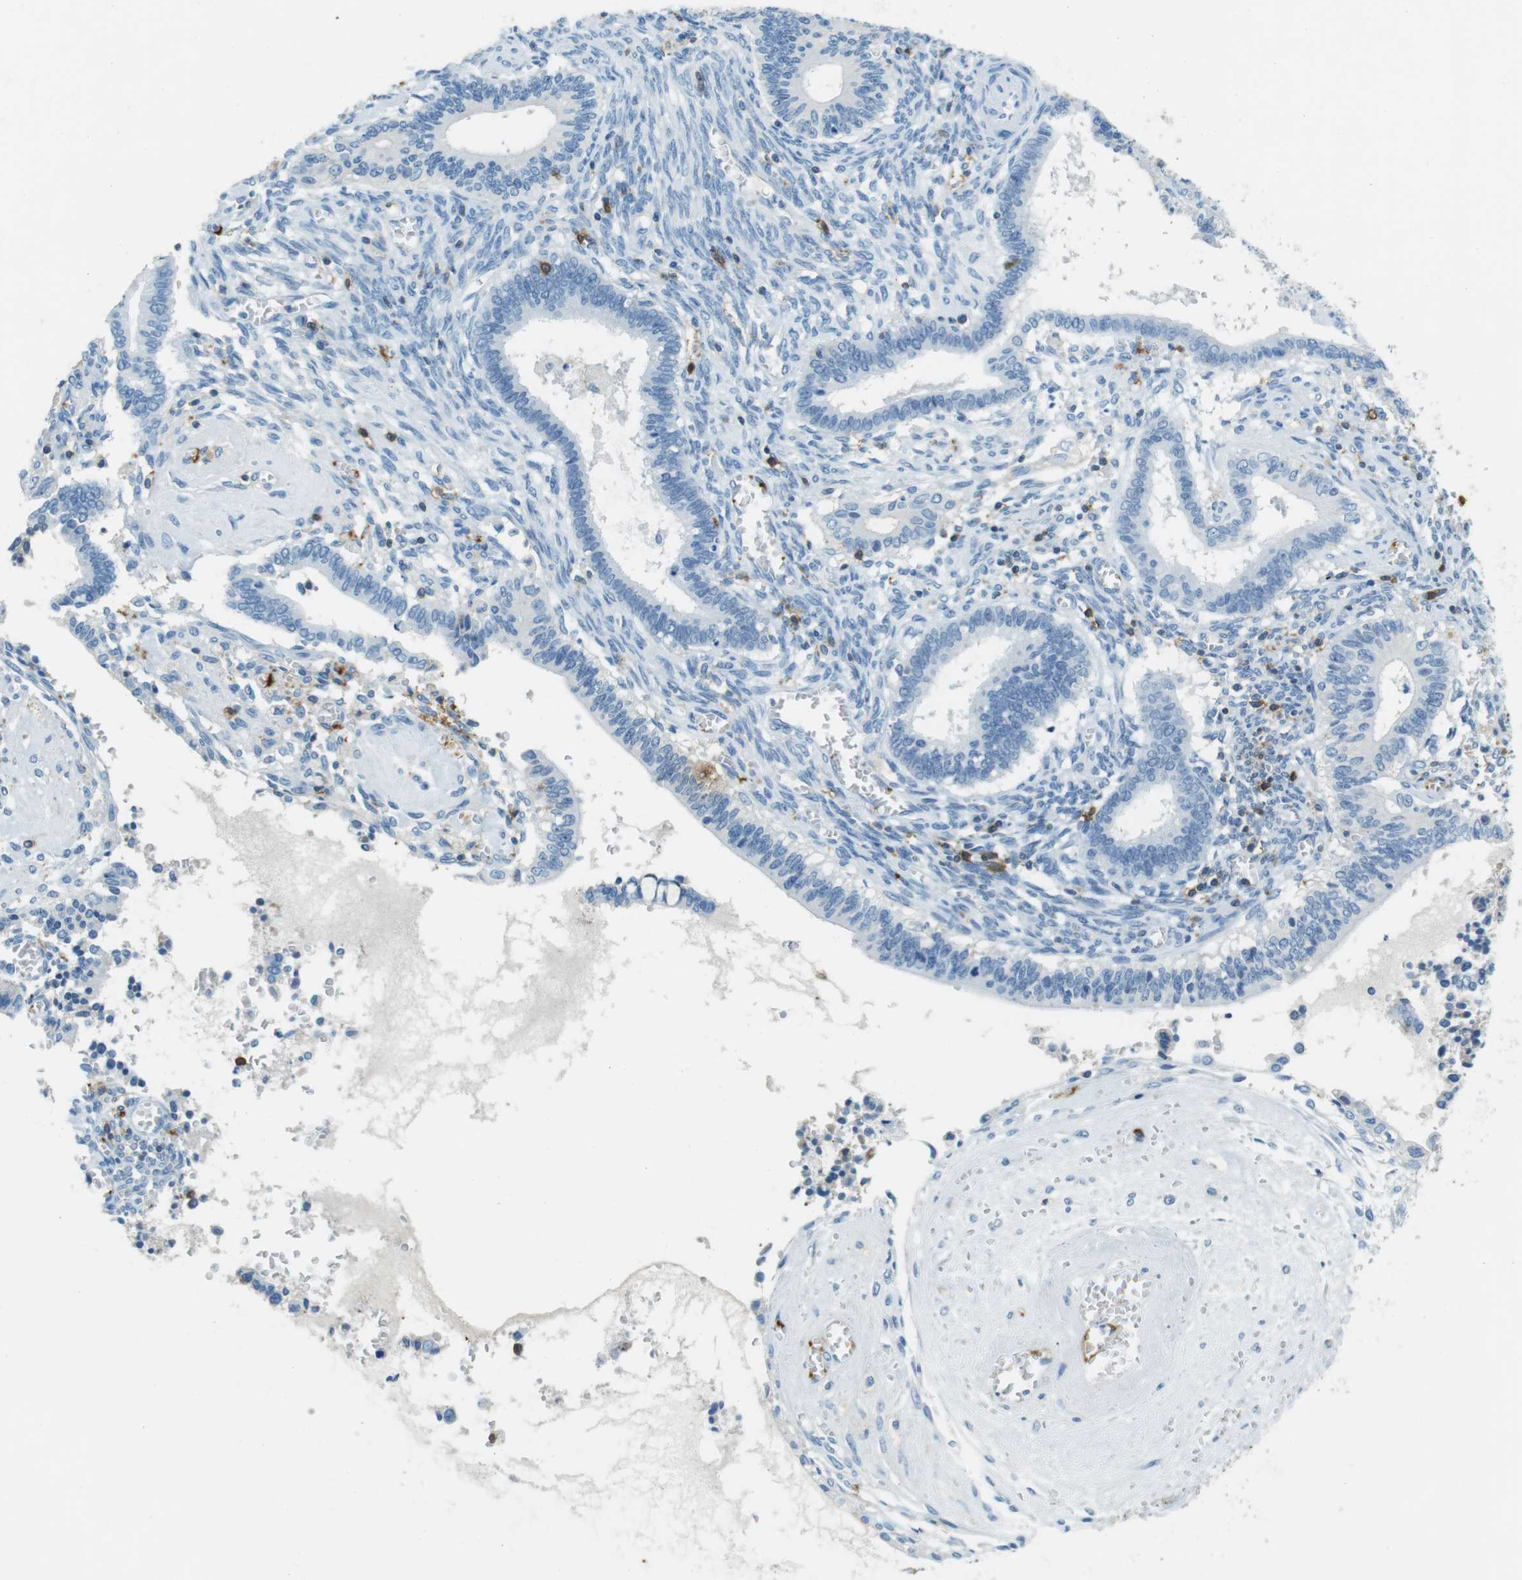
{"staining": {"intensity": "moderate", "quantity": "<25%", "location": "cytoplasmic/membranous"}, "tissue": "cervical cancer", "cell_type": "Tumor cells", "image_type": "cancer", "snomed": [{"axis": "morphology", "description": "Adenocarcinoma, NOS"}, {"axis": "topography", "description": "Cervix"}], "caption": "The image exhibits immunohistochemical staining of adenocarcinoma (cervical). There is moderate cytoplasmic/membranous staining is appreciated in about <25% of tumor cells.", "gene": "LAT", "patient": {"sex": "female", "age": 44}}